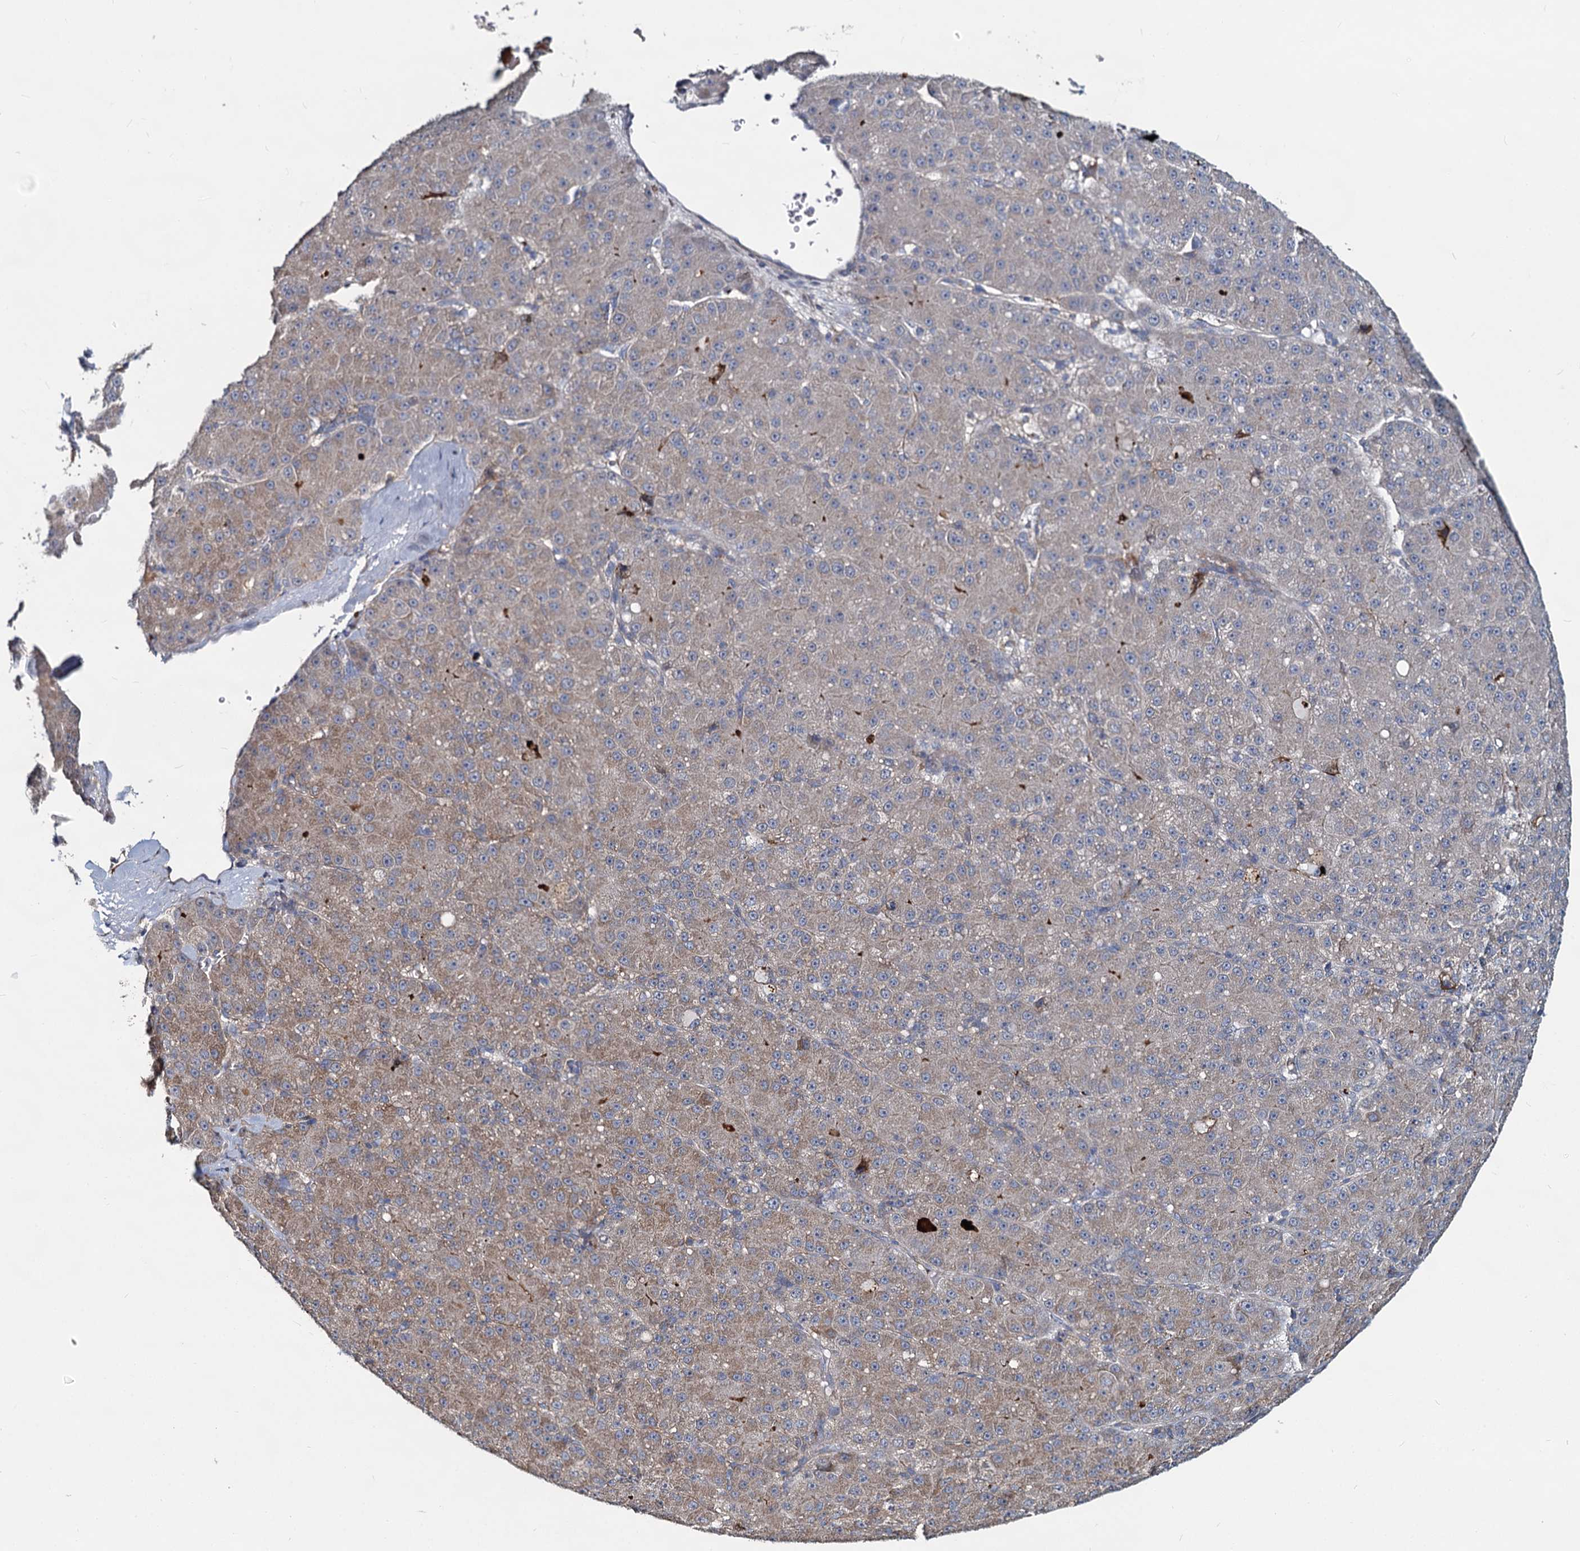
{"staining": {"intensity": "weak", "quantity": "25%-75%", "location": "cytoplasmic/membranous"}, "tissue": "liver cancer", "cell_type": "Tumor cells", "image_type": "cancer", "snomed": [{"axis": "morphology", "description": "Carcinoma, Hepatocellular, NOS"}, {"axis": "topography", "description": "Liver"}], "caption": "High-magnification brightfield microscopy of liver cancer (hepatocellular carcinoma) stained with DAB (brown) and counterstained with hematoxylin (blue). tumor cells exhibit weak cytoplasmic/membranous staining is present in about25%-75% of cells.", "gene": "DCUN1D2", "patient": {"sex": "male", "age": 67}}